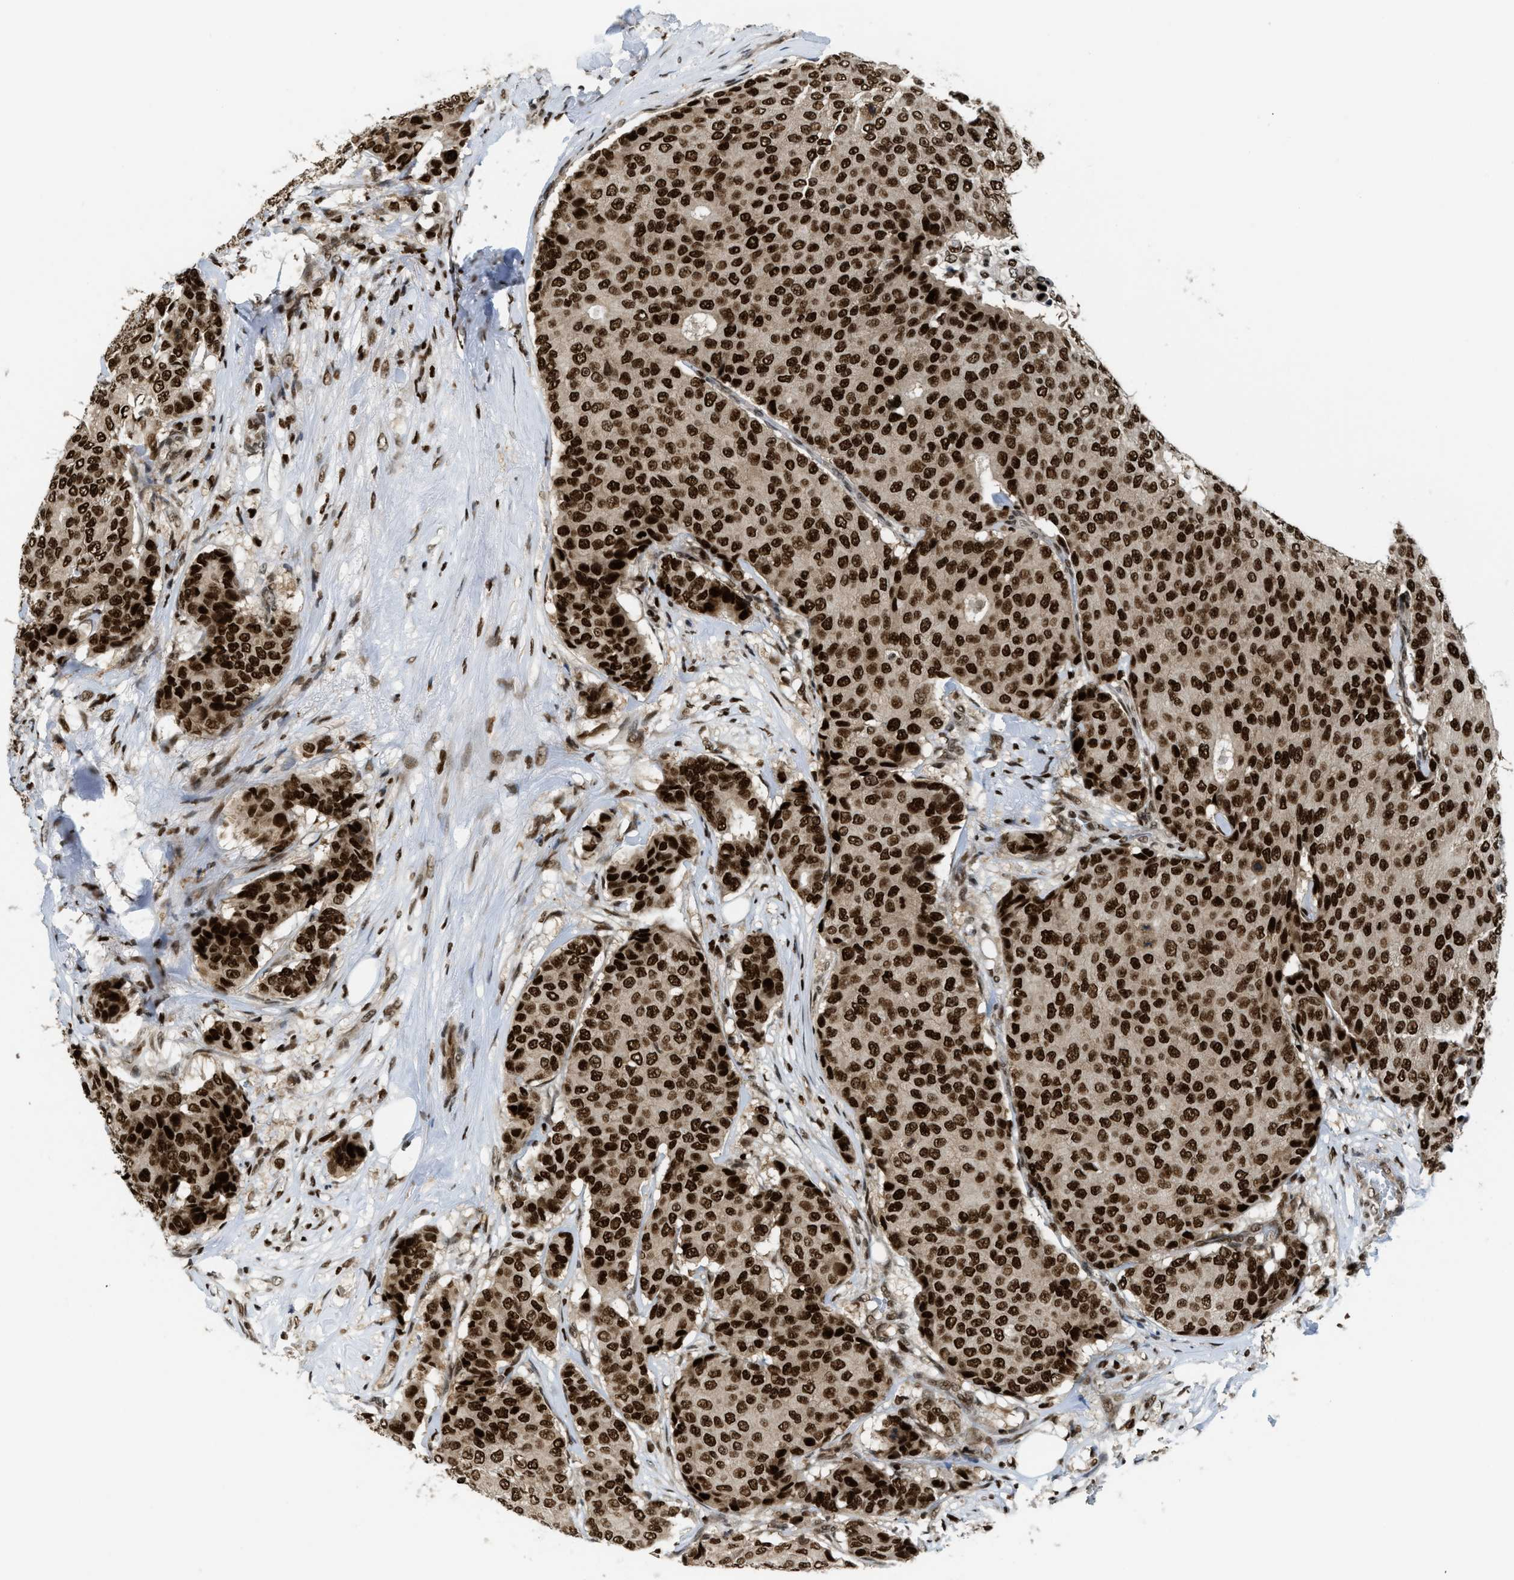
{"staining": {"intensity": "strong", "quantity": ">75%", "location": "nuclear"}, "tissue": "breast cancer", "cell_type": "Tumor cells", "image_type": "cancer", "snomed": [{"axis": "morphology", "description": "Duct carcinoma"}, {"axis": "topography", "description": "Breast"}], "caption": "Immunohistochemistry photomicrograph of neoplastic tissue: human breast invasive ductal carcinoma stained using immunohistochemistry reveals high levels of strong protein expression localized specifically in the nuclear of tumor cells, appearing as a nuclear brown color.", "gene": "RFX5", "patient": {"sex": "female", "age": 75}}